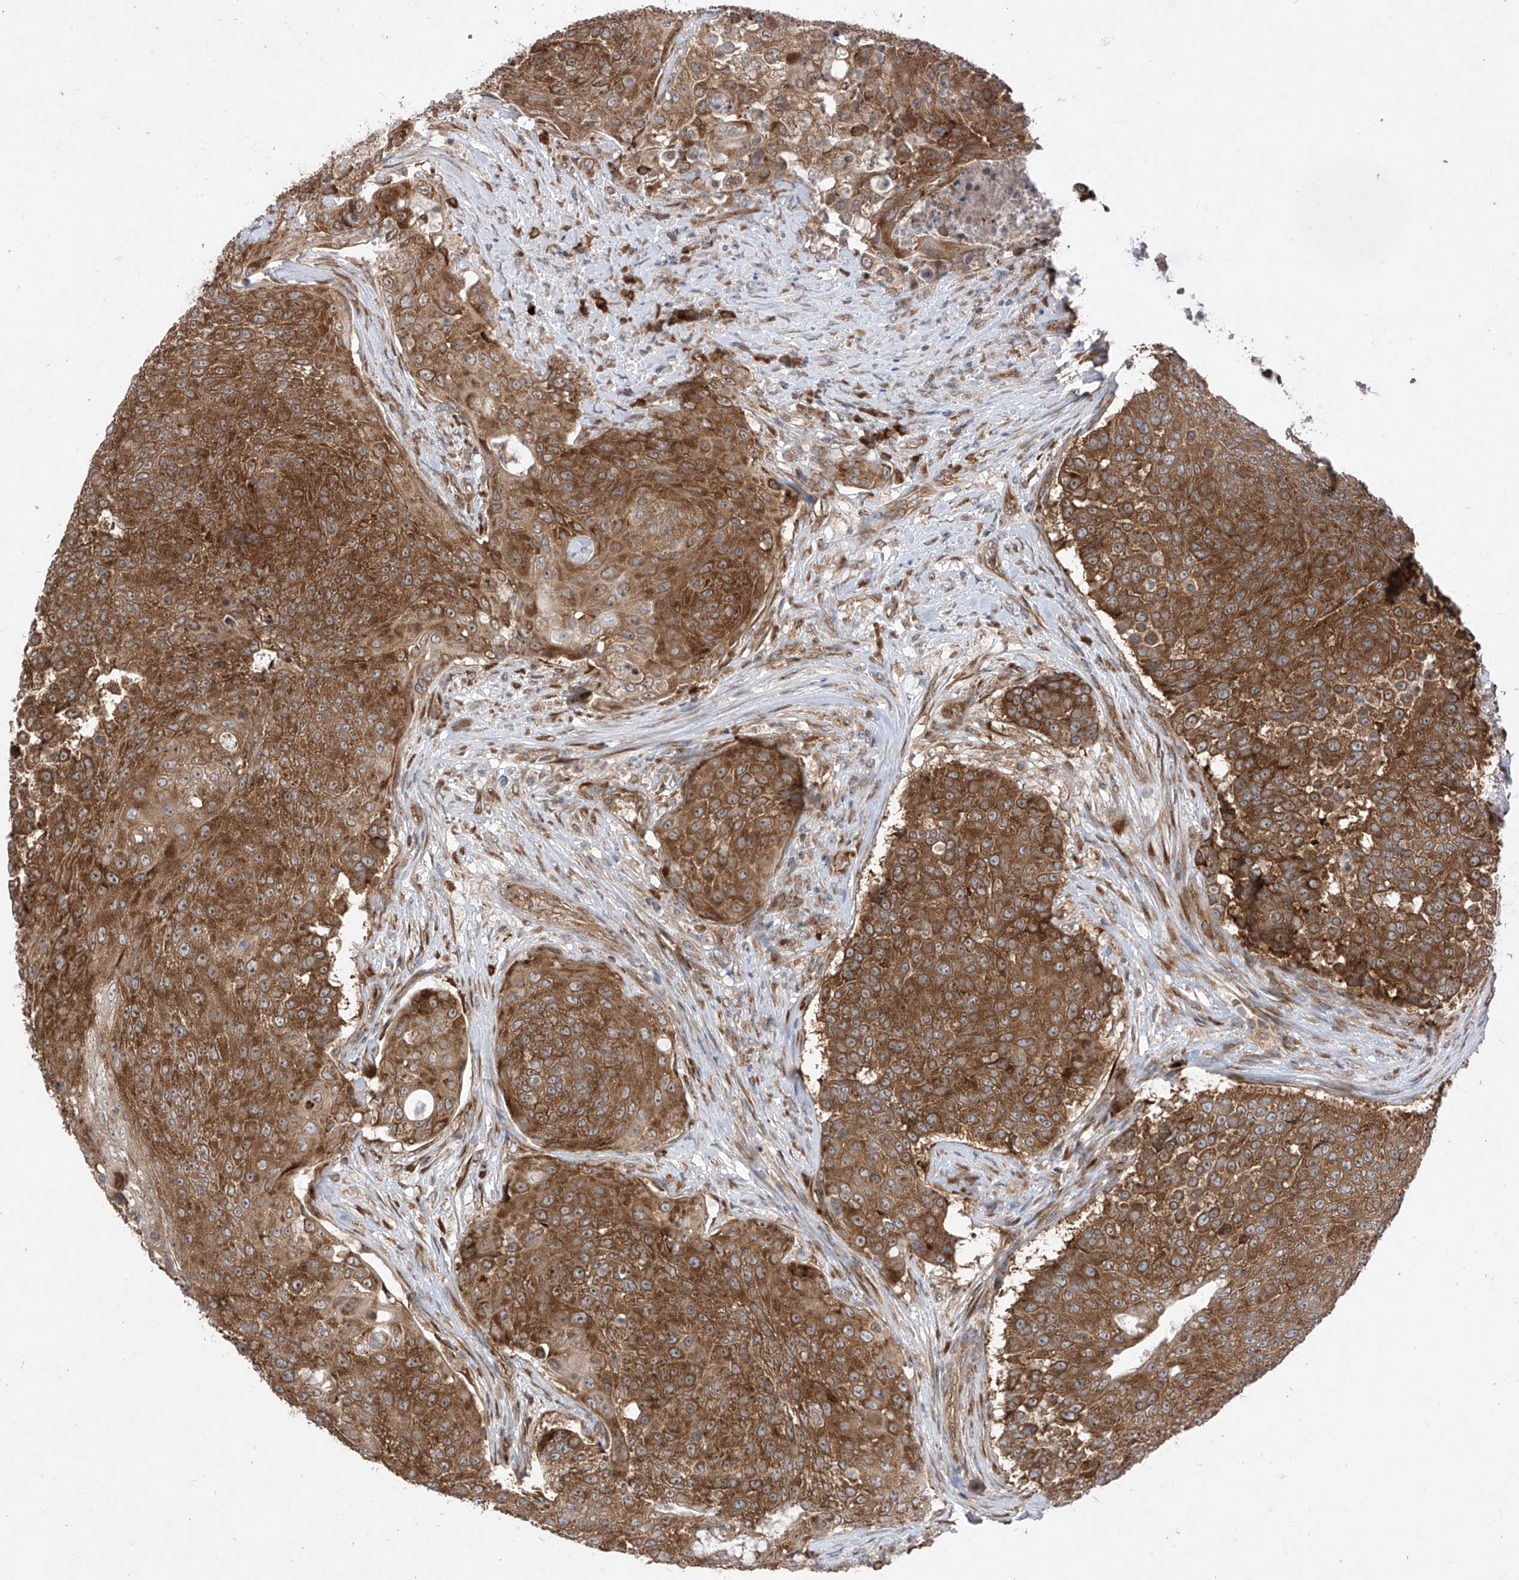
{"staining": {"intensity": "moderate", "quantity": ">75%", "location": "cytoplasmic/membranous"}, "tissue": "urothelial cancer", "cell_type": "Tumor cells", "image_type": "cancer", "snomed": [{"axis": "morphology", "description": "Urothelial carcinoma, High grade"}, {"axis": "topography", "description": "Urinary bladder"}], "caption": "Immunohistochemistry histopathology image of human high-grade urothelial carcinoma stained for a protein (brown), which exhibits medium levels of moderate cytoplasmic/membranous staining in approximately >75% of tumor cells.", "gene": "RPL34", "patient": {"sex": "female", "age": 63}}